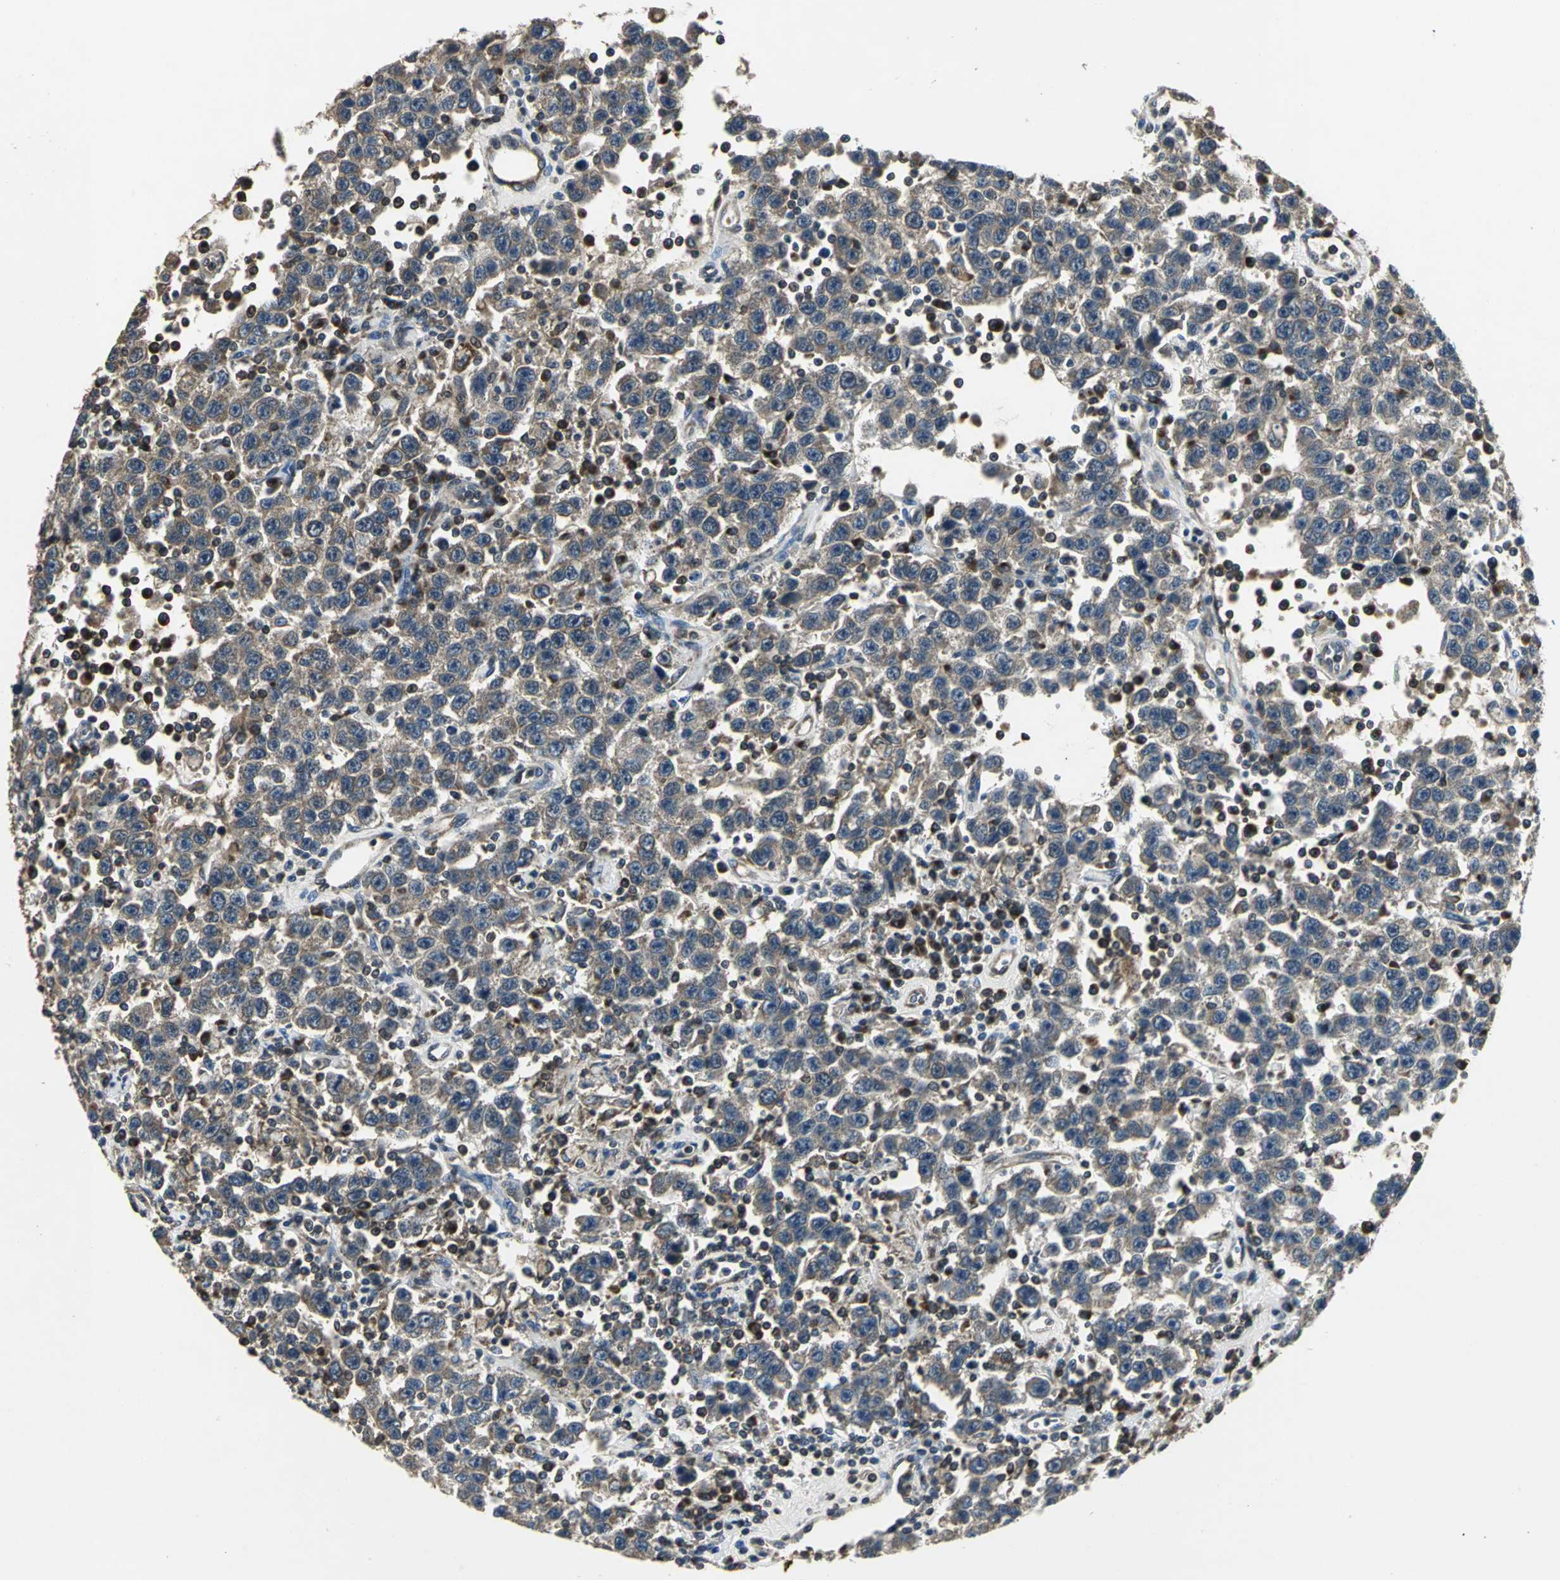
{"staining": {"intensity": "weak", "quantity": ">75%", "location": "cytoplasmic/membranous"}, "tissue": "testis cancer", "cell_type": "Tumor cells", "image_type": "cancer", "snomed": [{"axis": "morphology", "description": "Seminoma, NOS"}, {"axis": "topography", "description": "Testis"}], "caption": "Immunohistochemical staining of human seminoma (testis) reveals low levels of weak cytoplasmic/membranous protein expression in about >75% of tumor cells.", "gene": "IRF3", "patient": {"sex": "male", "age": 41}}